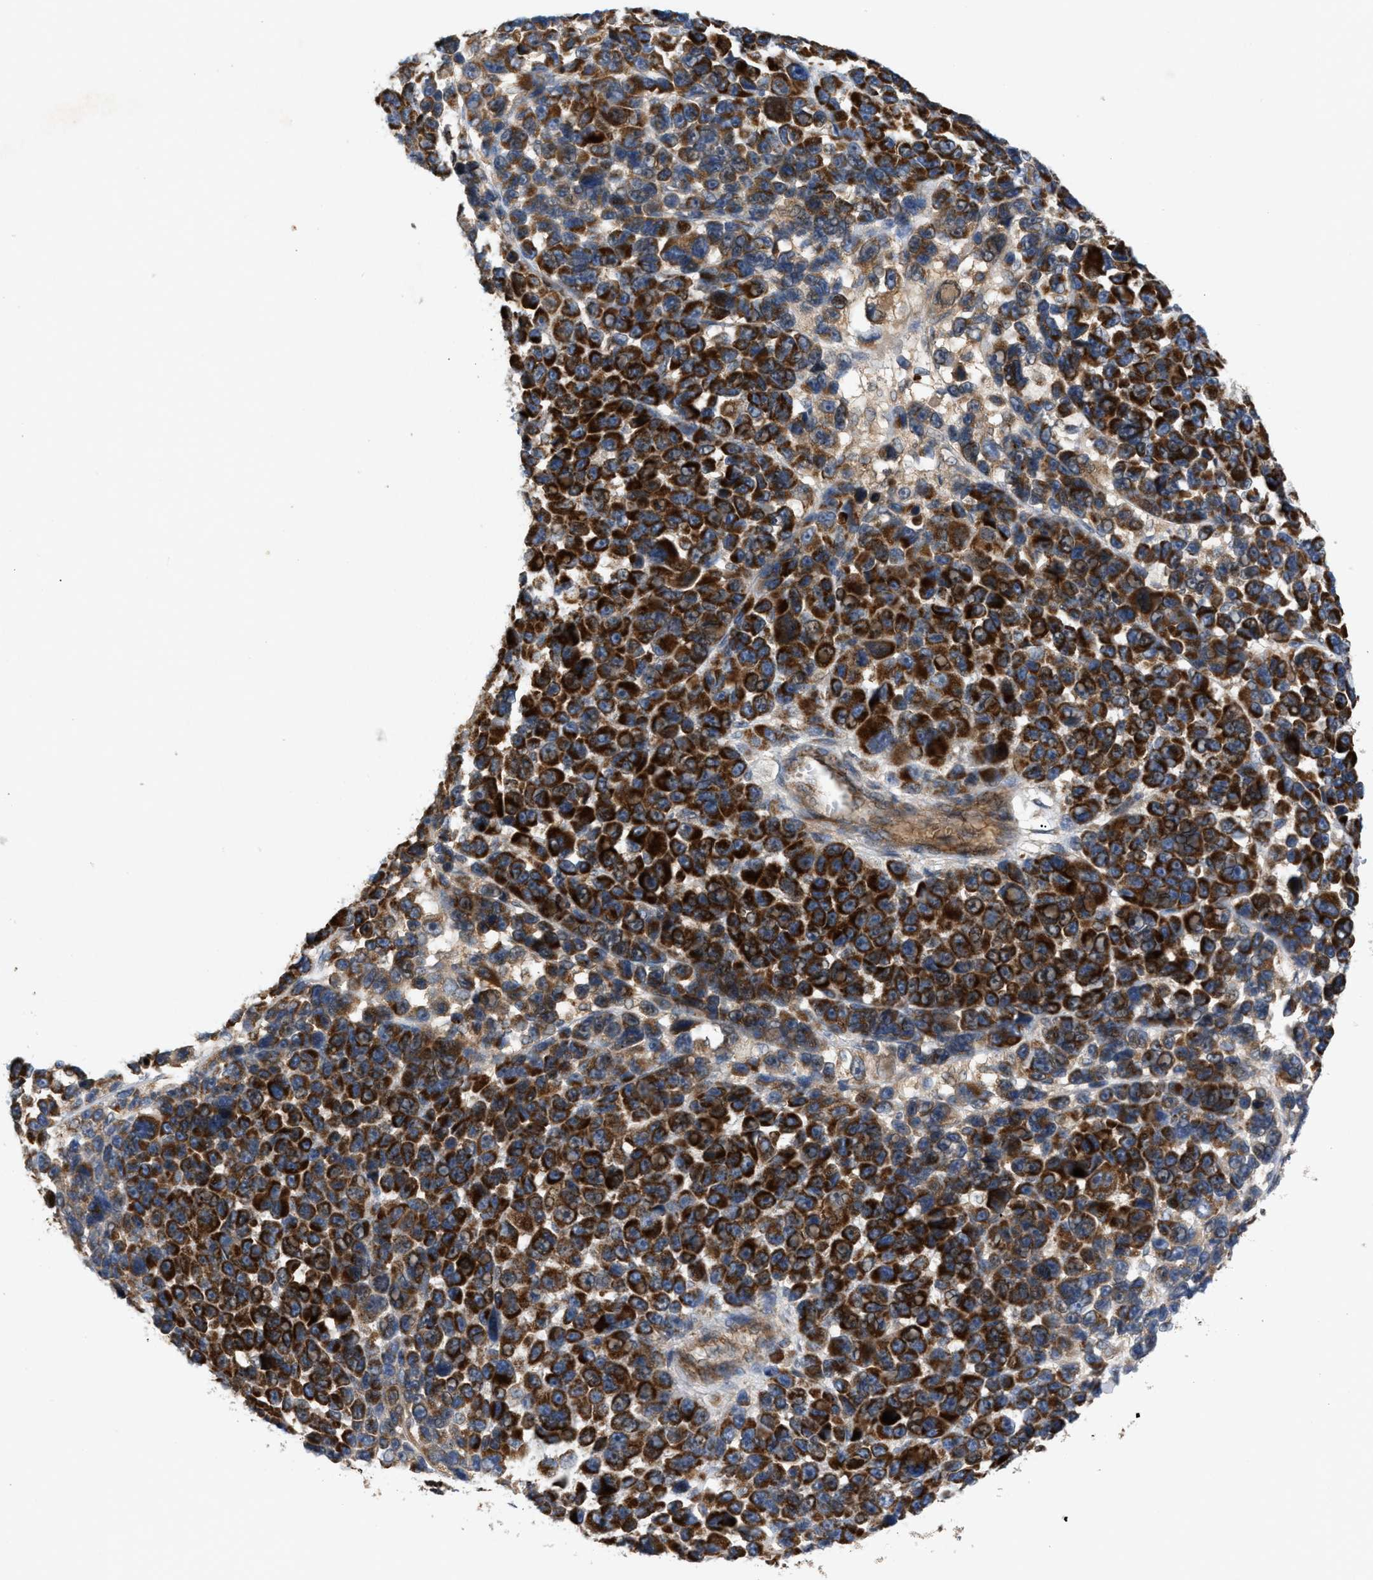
{"staining": {"intensity": "strong", "quantity": ">75%", "location": "cytoplasmic/membranous"}, "tissue": "melanoma", "cell_type": "Tumor cells", "image_type": "cancer", "snomed": [{"axis": "morphology", "description": "Malignant melanoma, NOS"}, {"axis": "topography", "description": "Skin"}], "caption": "Melanoma stained with DAB immunohistochemistry (IHC) displays high levels of strong cytoplasmic/membranous positivity in approximately >75% of tumor cells. (brown staining indicates protein expression, while blue staining denotes nuclei).", "gene": "TACO1", "patient": {"sex": "male", "age": 53}}